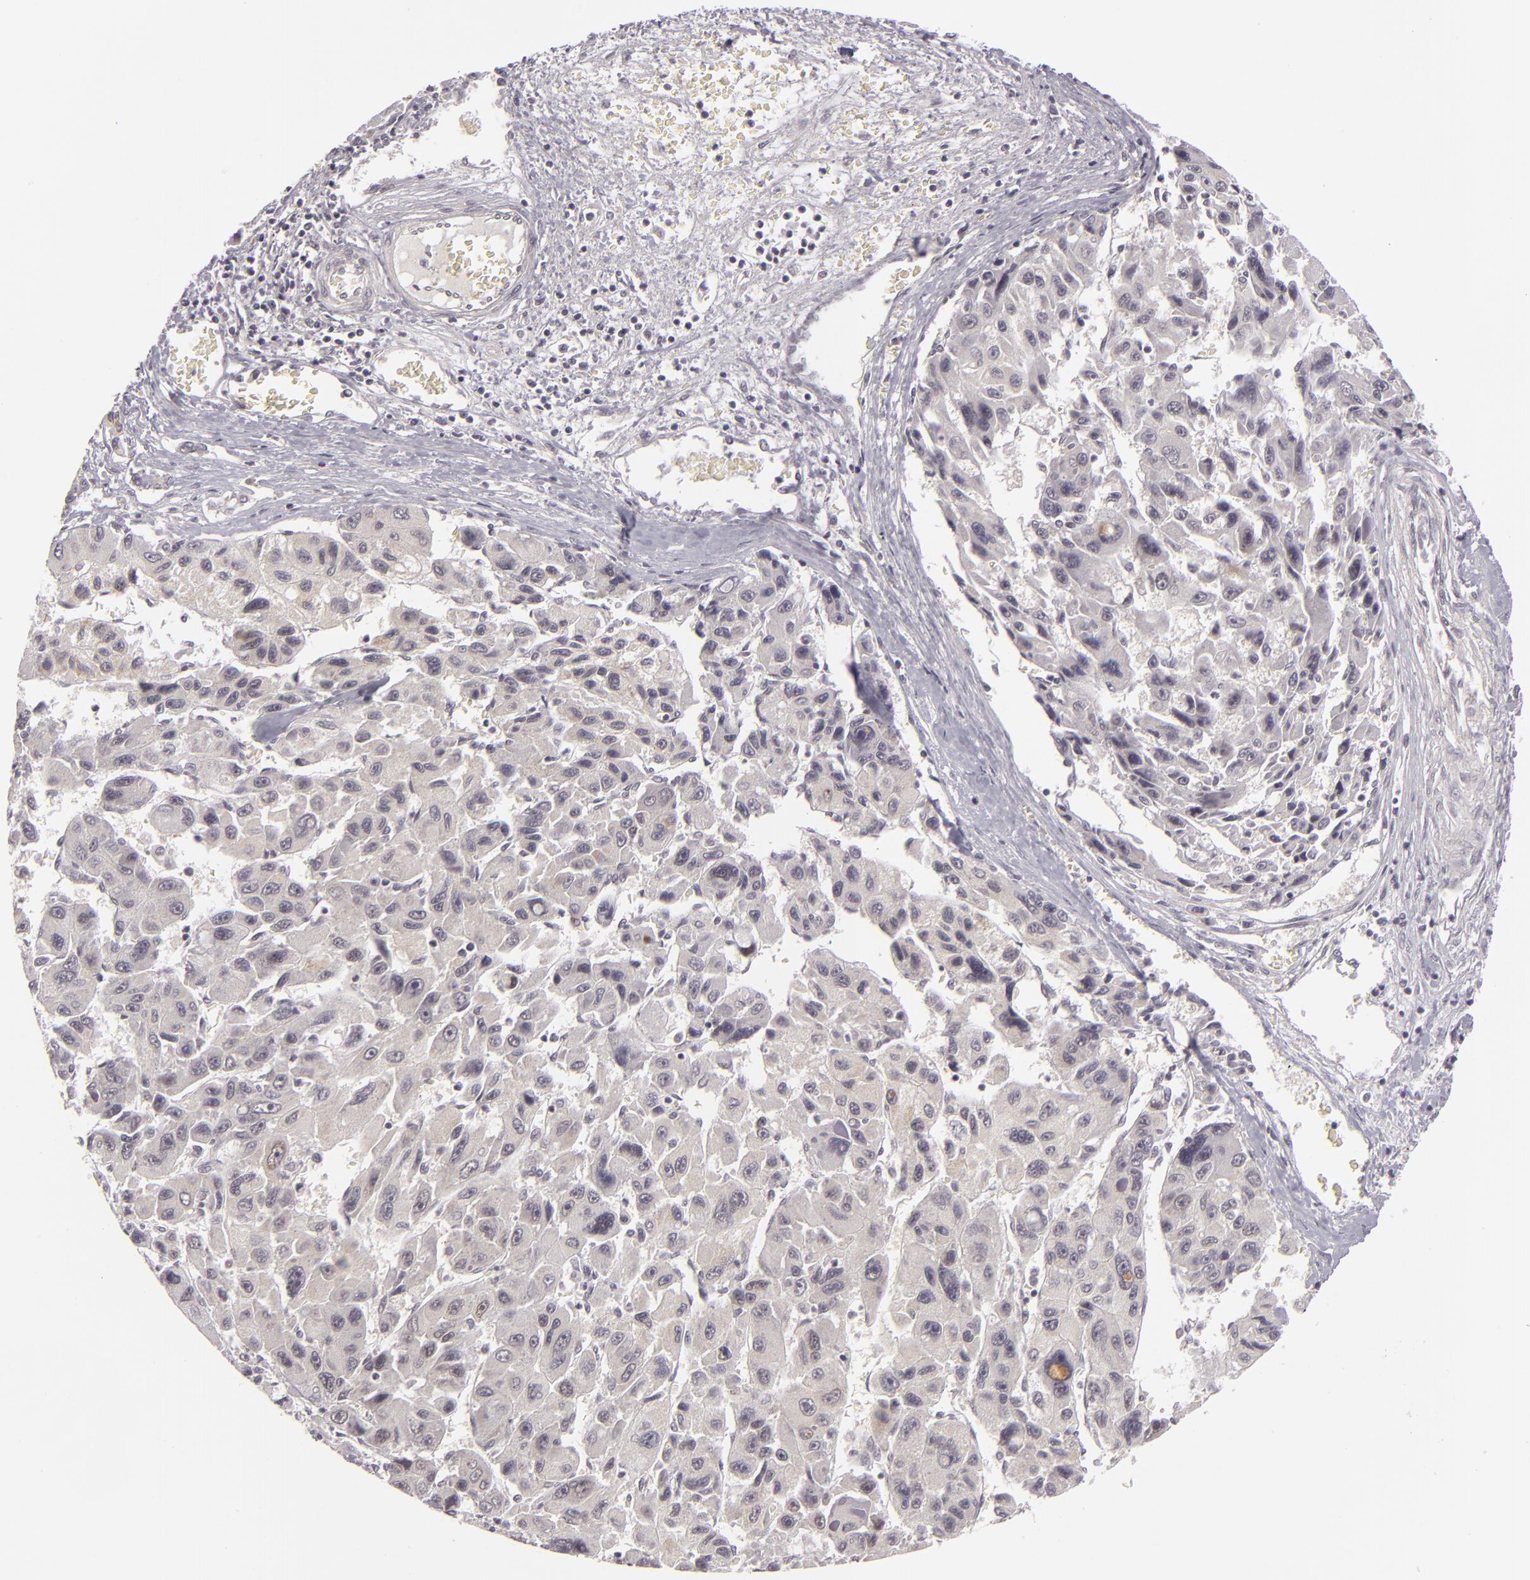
{"staining": {"intensity": "weak", "quantity": ">75%", "location": "cytoplasmic/membranous"}, "tissue": "liver cancer", "cell_type": "Tumor cells", "image_type": "cancer", "snomed": [{"axis": "morphology", "description": "Carcinoma, Hepatocellular, NOS"}, {"axis": "topography", "description": "Liver"}], "caption": "A low amount of weak cytoplasmic/membranous staining is identified in about >75% of tumor cells in liver cancer tissue.", "gene": "DLG3", "patient": {"sex": "male", "age": 64}}